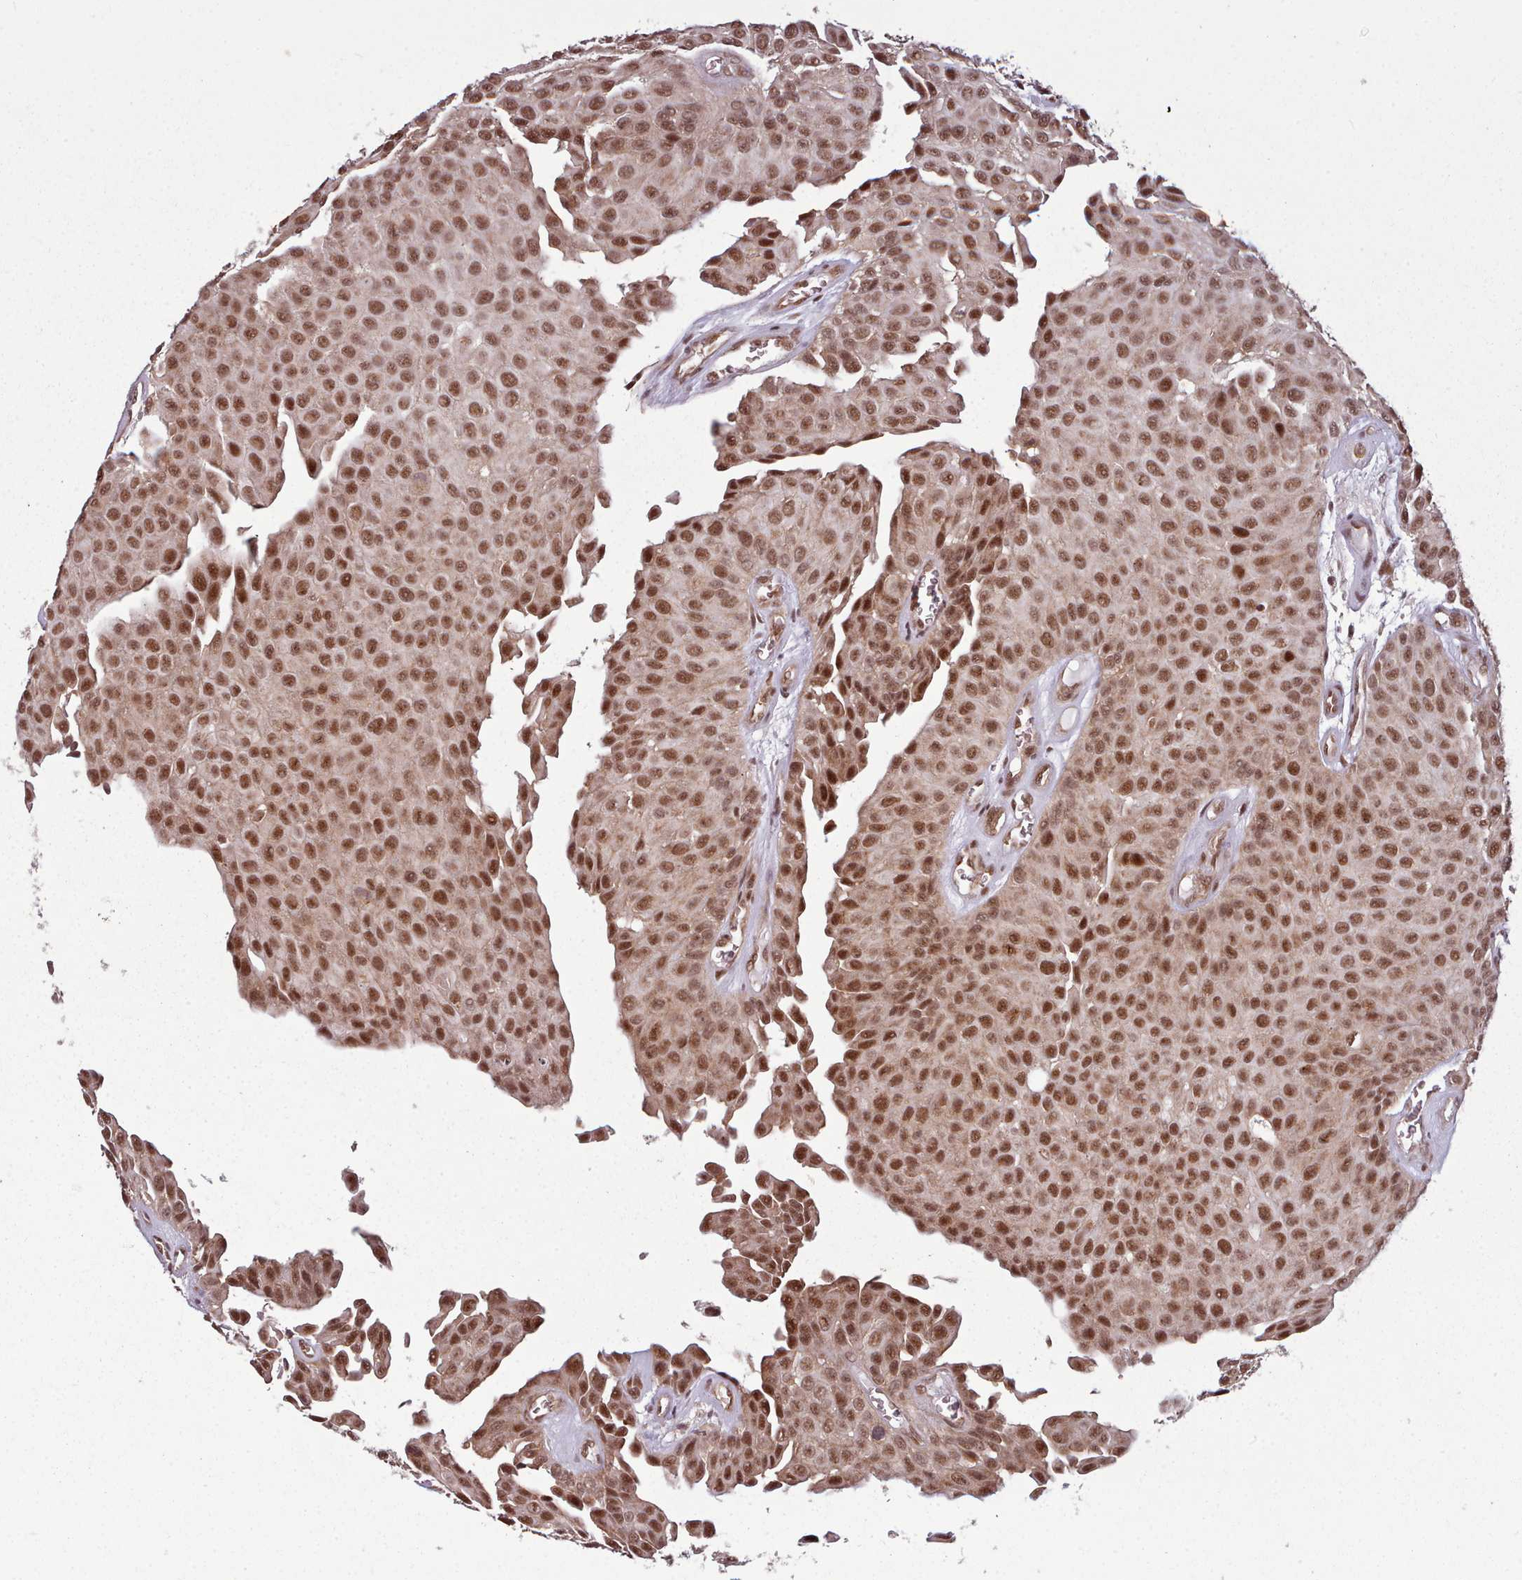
{"staining": {"intensity": "strong", "quantity": ">75%", "location": "nuclear"}, "tissue": "urothelial cancer", "cell_type": "Tumor cells", "image_type": "cancer", "snomed": [{"axis": "morphology", "description": "Urothelial carcinoma, Low grade"}, {"axis": "topography", "description": "Urinary bladder"}], "caption": "Urothelial carcinoma (low-grade) was stained to show a protein in brown. There is high levels of strong nuclear staining in approximately >75% of tumor cells.", "gene": "DHX8", "patient": {"sex": "male", "age": 88}}